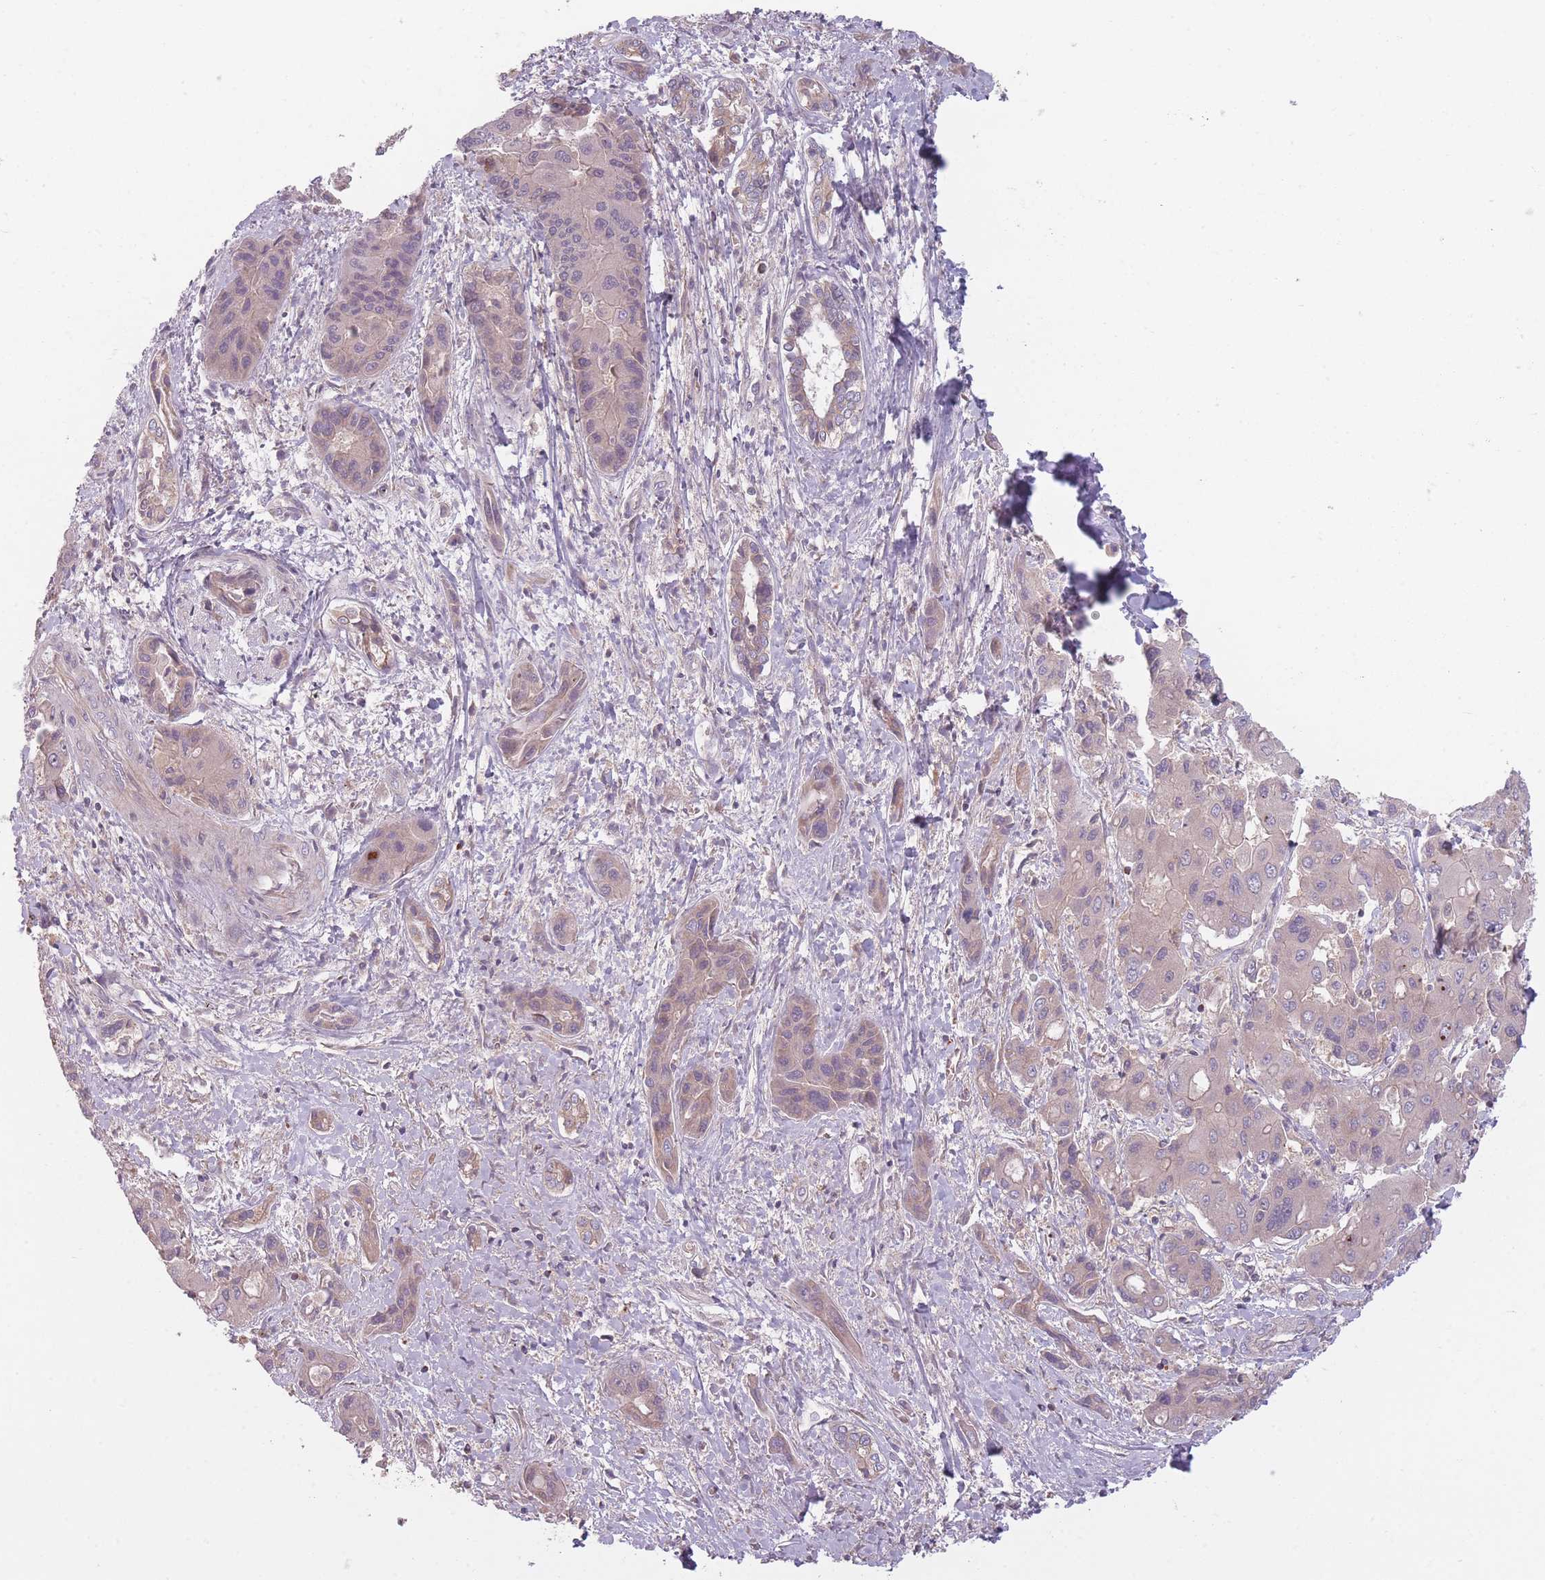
{"staining": {"intensity": "negative", "quantity": "none", "location": "none"}, "tissue": "liver cancer", "cell_type": "Tumor cells", "image_type": "cancer", "snomed": [{"axis": "morphology", "description": "Cholangiocarcinoma"}, {"axis": "topography", "description": "Liver"}], "caption": "Tumor cells are negative for brown protein staining in cholangiocarcinoma (liver).", "gene": "NT5DC2", "patient": {"sex": "male", "age": 67}}